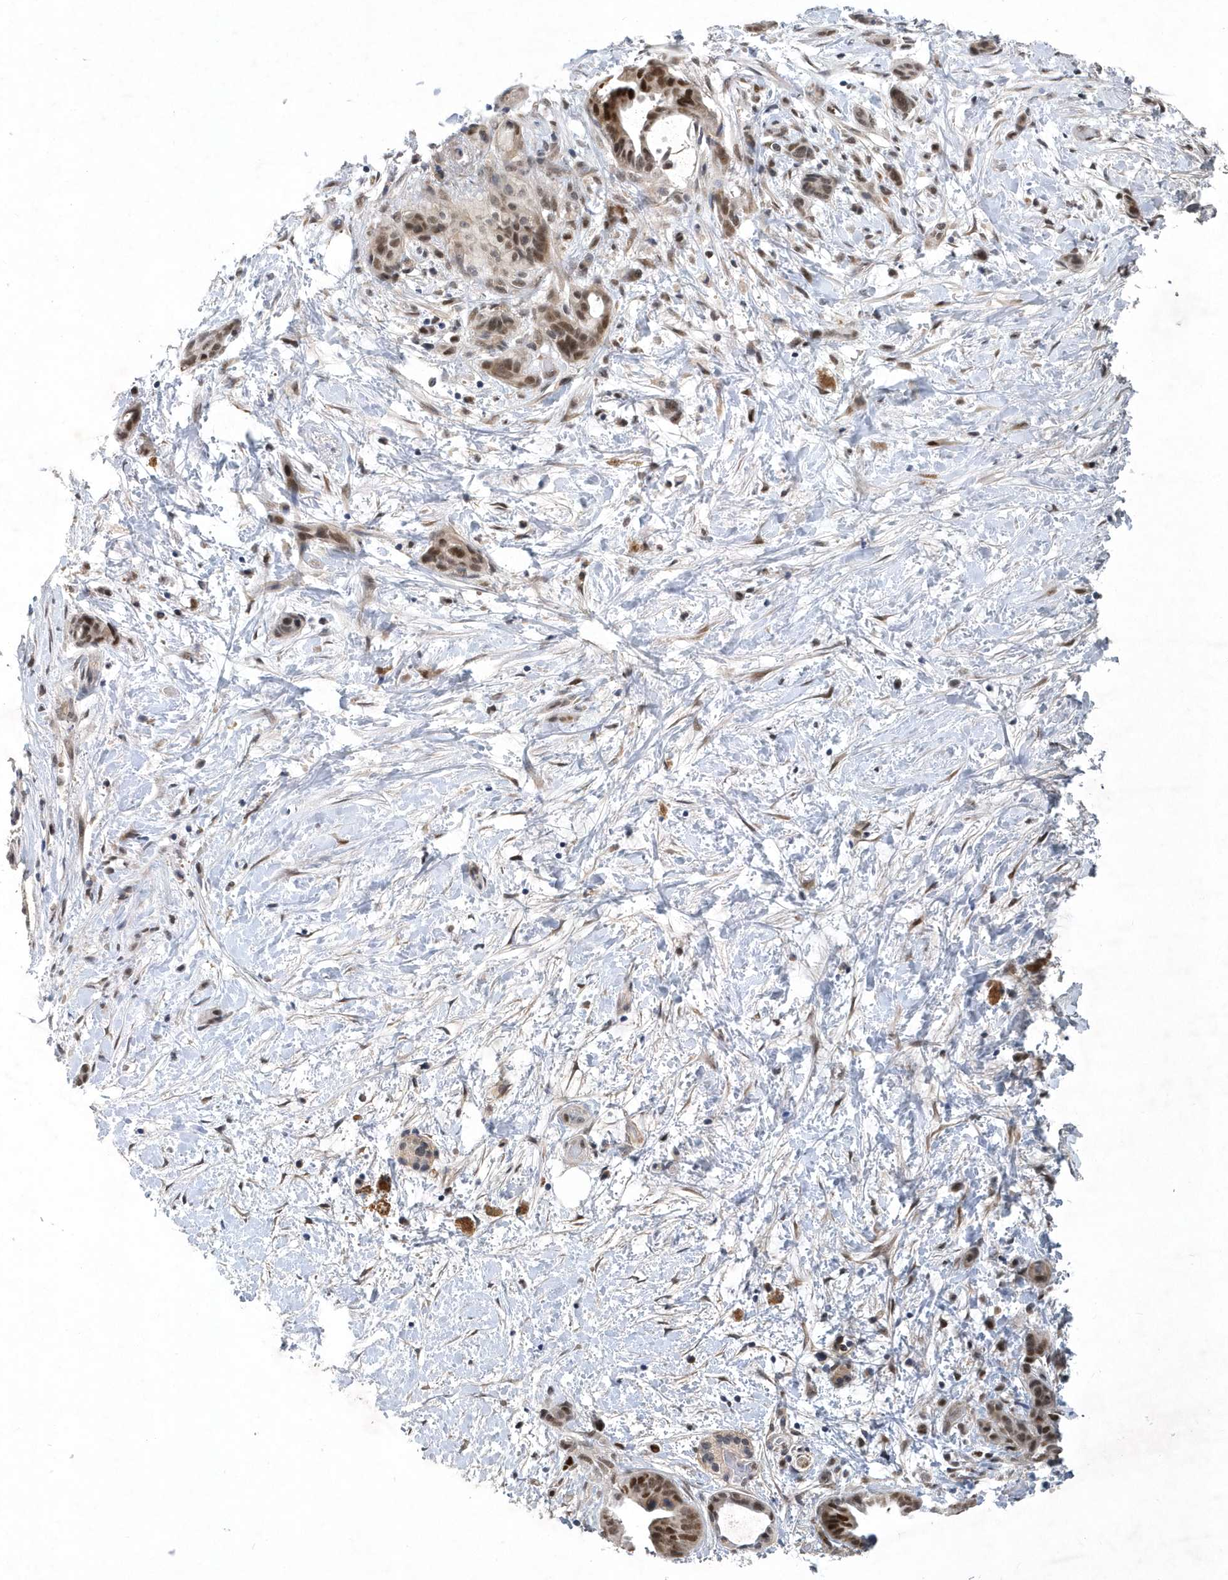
{"staining": {"intensity": "moderate", "quantity": ">75%", "location": "nuclear"}, "tissue": "pancreatic cancer", "cell_type": "Tumor cells", "image_type": "cancer", "snomed": [{"axis": "morphology", "description": "Normal tissue, NOS"}, {"axis": "morphology", "description": "Adenocarcinoma, NOS"}, {"axis": "topography", "description": "Pancreas"}, {"axis": "topography", "description": "Peripheral nerve tissue"}], "caption": "Tumor cells show moderate nuclear expression in approximately >75% of cells in pancreatic adenocarcinoma. Nuclei are stained in blue.", "gene": "FAM217A", "patient": {"sex": "female", "age": 63}}